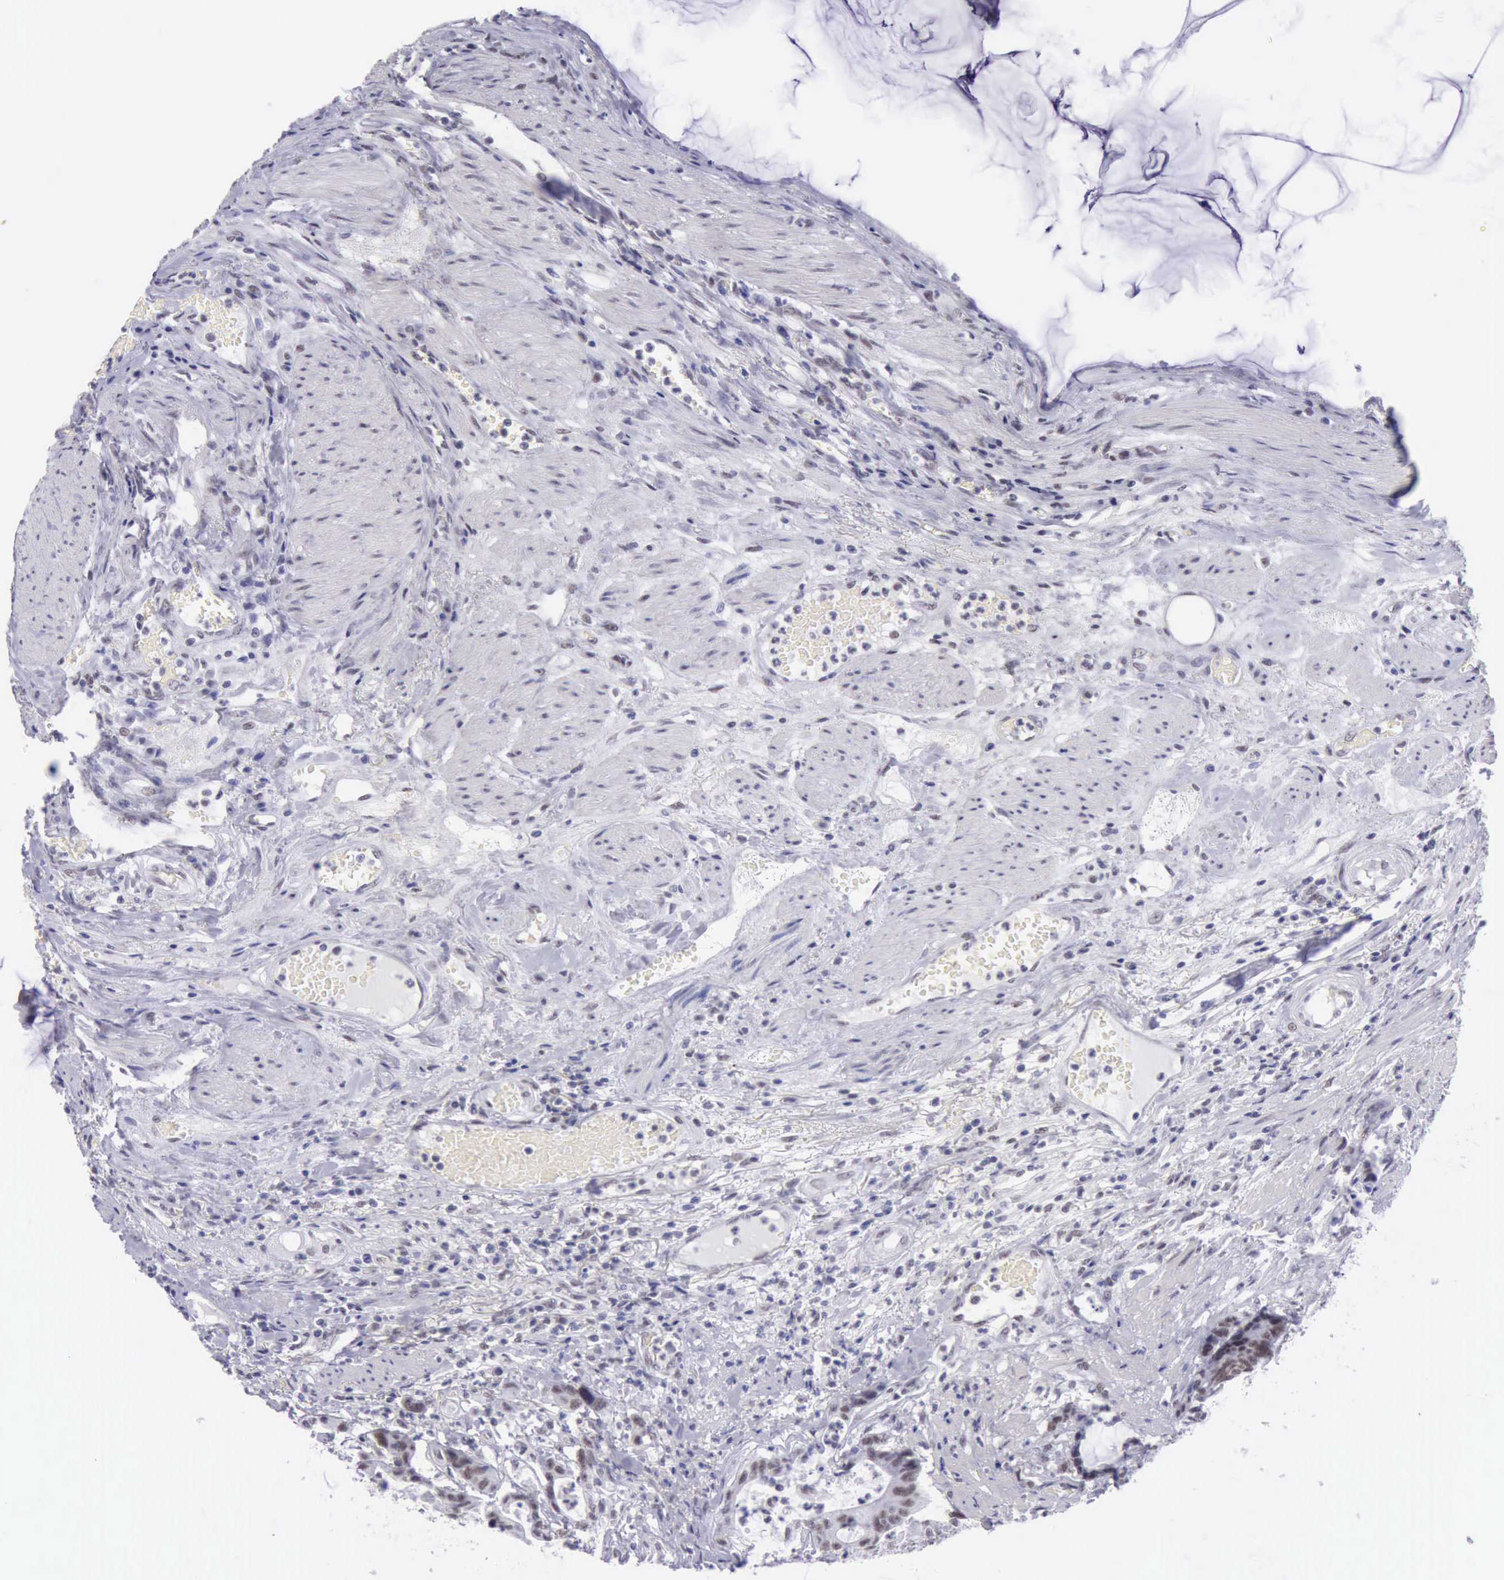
{"staining": {"intensity": "weak", "quantity": "25%-75%", "location": "nuclear"}, "tissue": "colorectal cancer", "cell_type": "Tumor cells", "image_type": "cancer", "snomed": [{"axis": "morphology", "description": "Adenocarcinoma, NOS"}, {"axis": "topography", "description": "Colon"}], "caption": "Immunohistochemical staining of colorectal cancer displays low levels of weak nuclear positivity in approximately 25%-75% of tumor cells. (brown staining indicates protein expression, while blue staining denotes nuclei).", "gene": "EP300", "patient": {"sex": "female", "age": 84}}